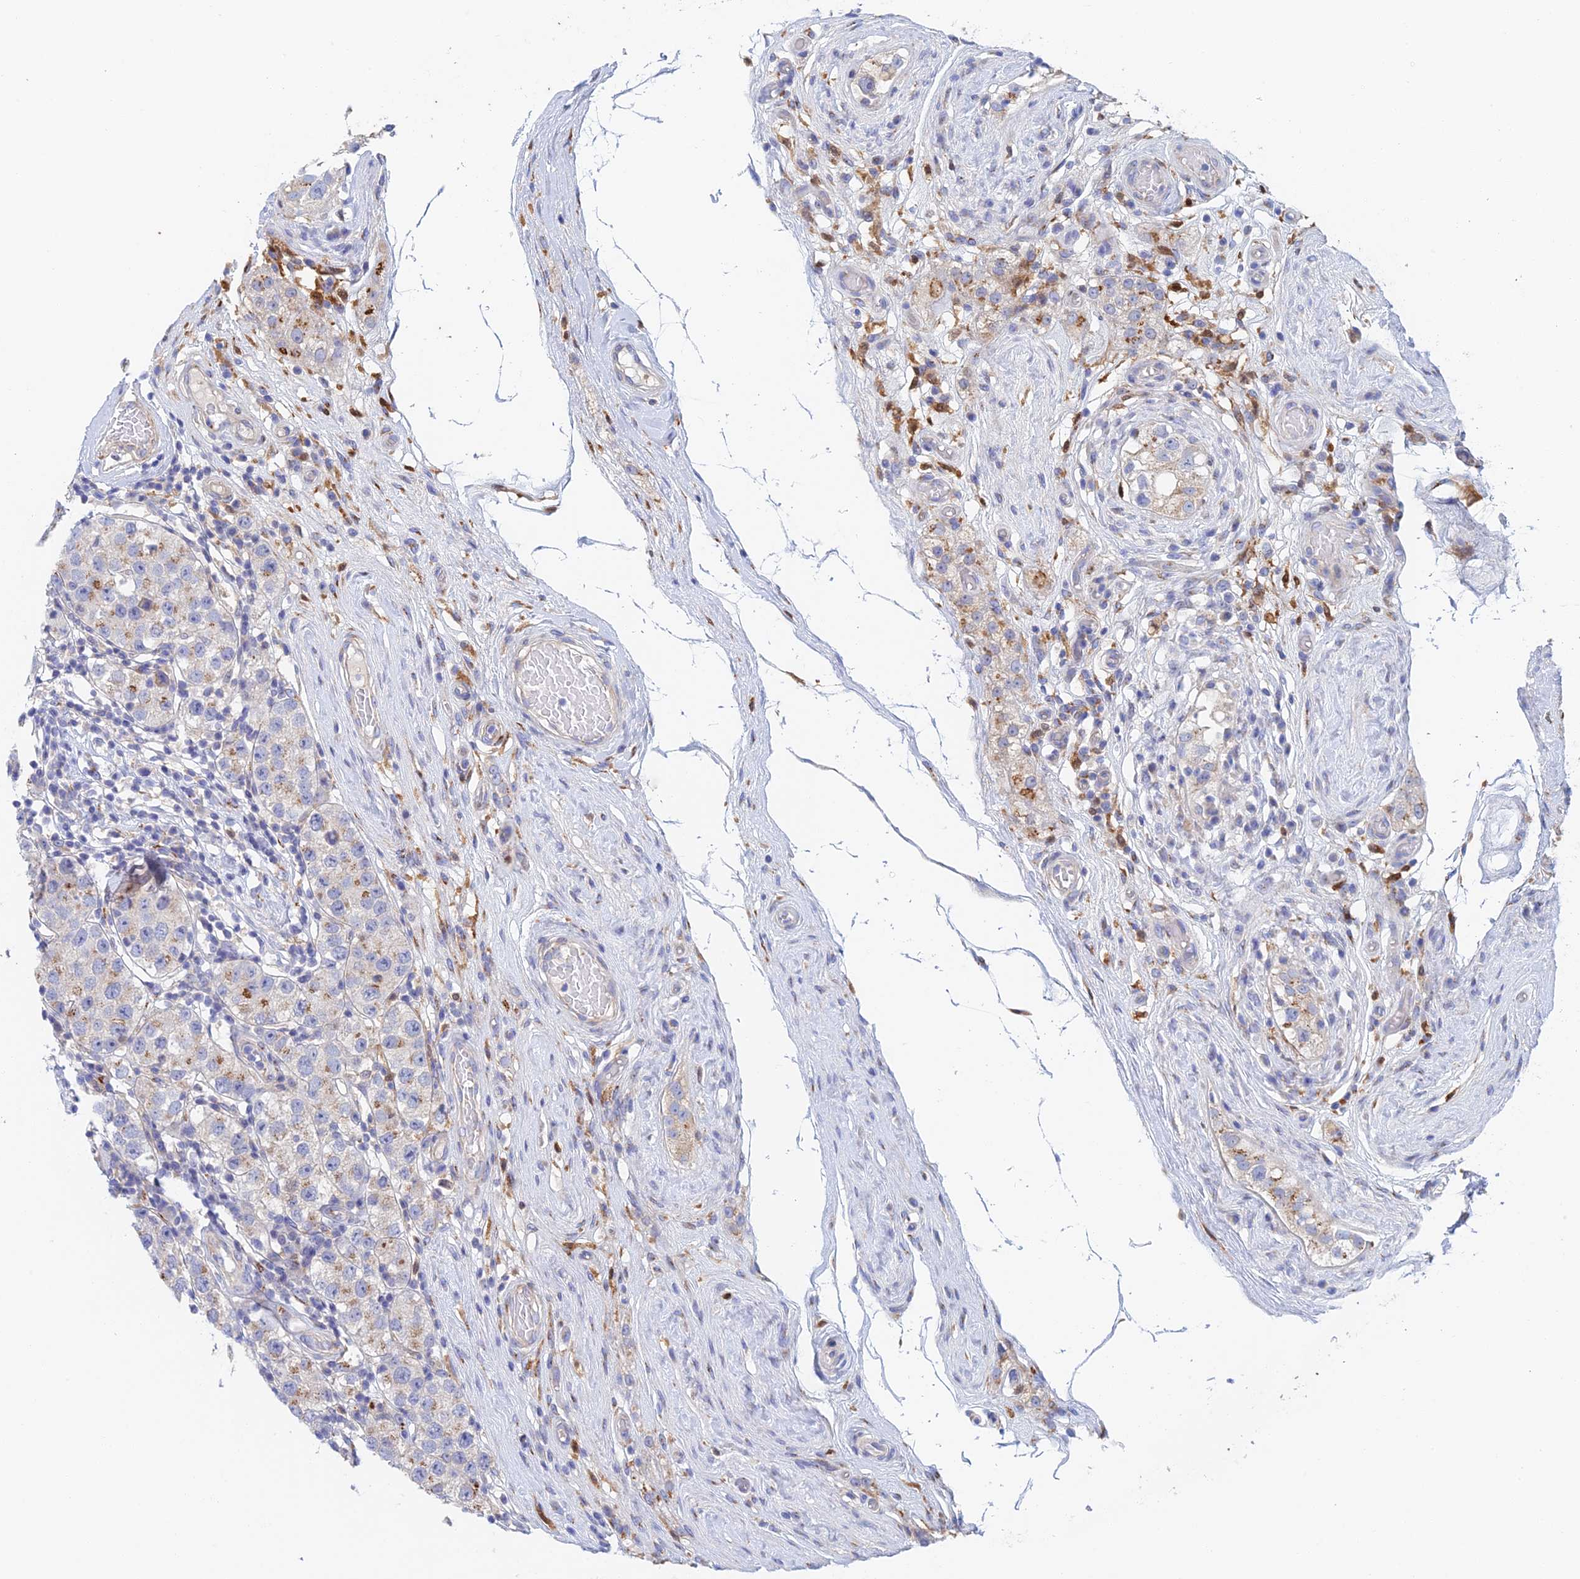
{"staining": {"intensity": "moderate", "quantity": "25%-75%", "location": "cytoplasmic/membranous"}, "tissue": "testis cancer", "cell_type": "Tumor cells", "image_type": "cancer", "snomed": [{"axis": "morphology", "description": "Seminoma, NOS"}, {"axis": "topography", "description": "Testis"}], "caption": "Testis seminoma stained with a brown dye shows moderate cytoplasmic/membranous positive positivity in about 25%-75% of tumor cells.", "gene": "SLC24A3", "patient": {"sex": "male", "age": 34}}